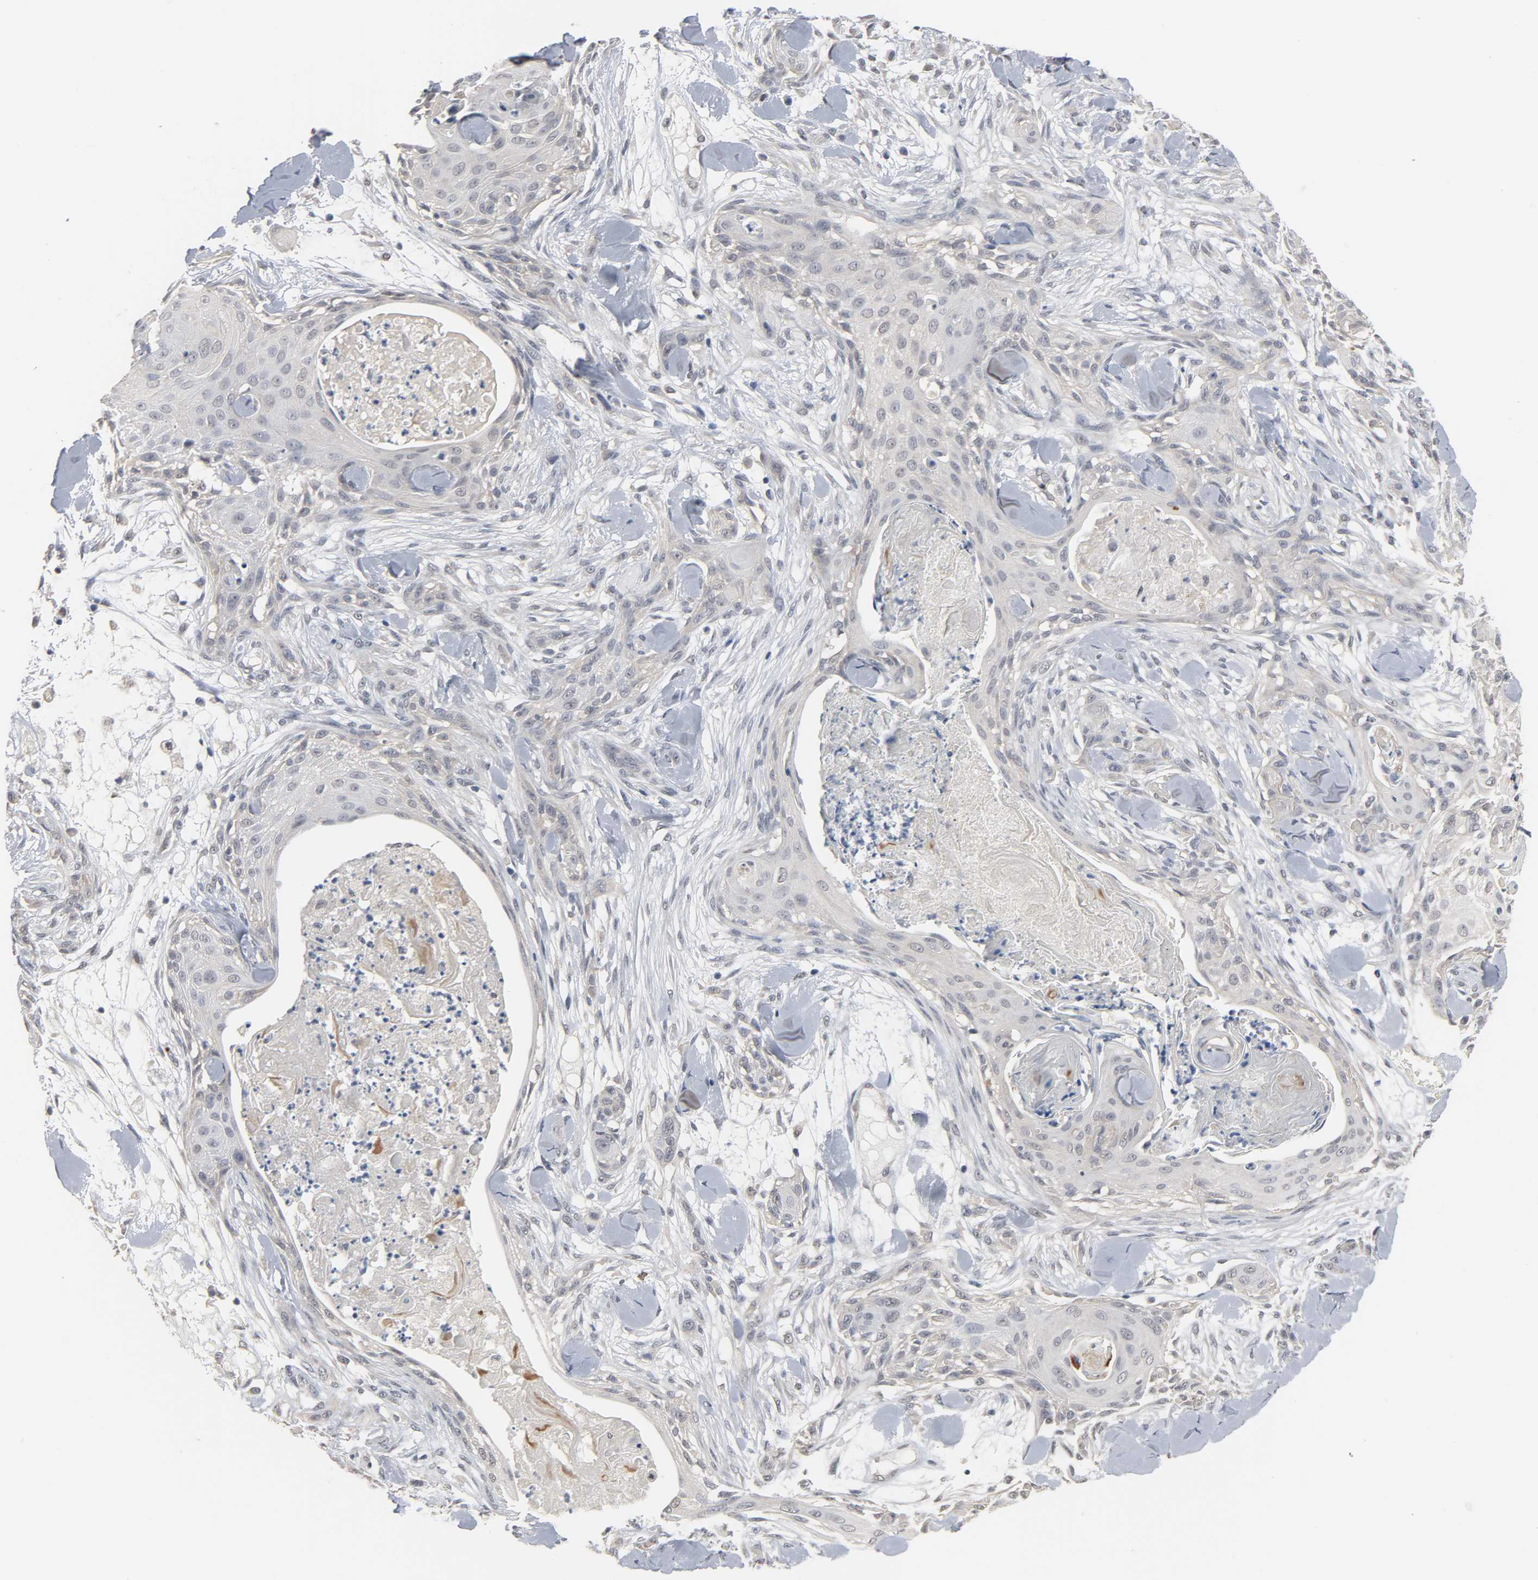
{"staining": {"intensity": "negative", "quantity": "none", "location": "none"}, "tissue": "skin cancer", "cell_type": "Tumor cells", "image_type": "cancer", "snomed": [{"axis": "morphology", "description": "Squamous cell carcinoma, NOS"}, {"axis": "topography", "description": "Skin"}], "caption": "Immunohistochemistry (IHC) of human skin cancer demonstrates no expression in tumor cells.", "gene": "ACSS2", "patient": {"sex": "female", "age": 59}}